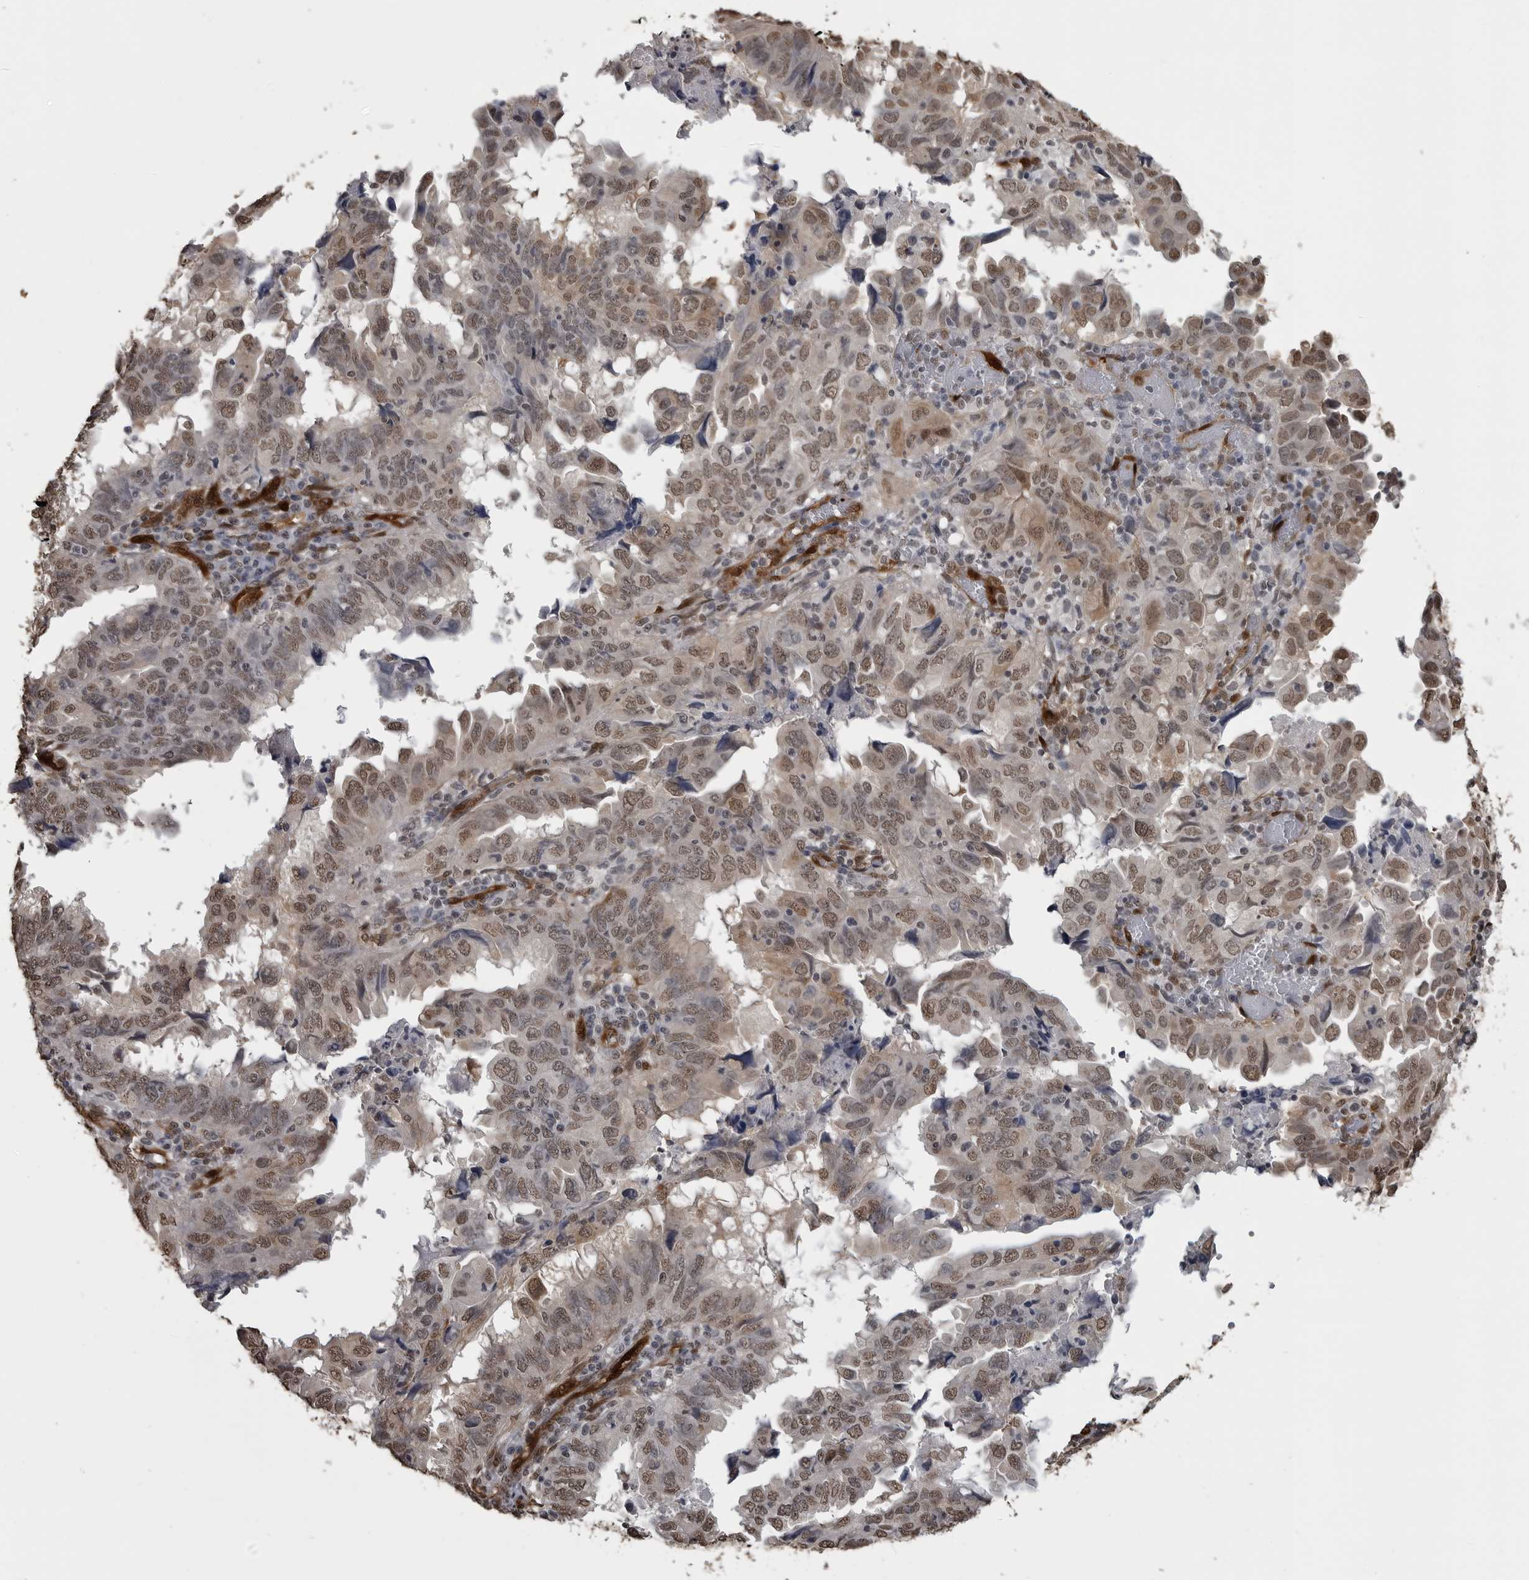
{"staining": {"intensity": "weak", "quantity": ">75%", "location": "cytoplasmic/membranous,nuclear"}, "tissue": "endometrial cancer", "cell_type": "Tumor cells", "image_type": "cancer", "snomed": [{"axis": "morphology", "description": "Adenocarcinoma, NOS"}, {"axis": "topography", "description": "Uterus"}], "caption": "Brown immunohistochemical staining in endometrial adenocarcinoma reveals weak cytoplasmic/membranous and nuclear staining in approximately >75% of tumor cells.", "gene": "SMAD2", "patient": {"sex": "female", "age": 77}}